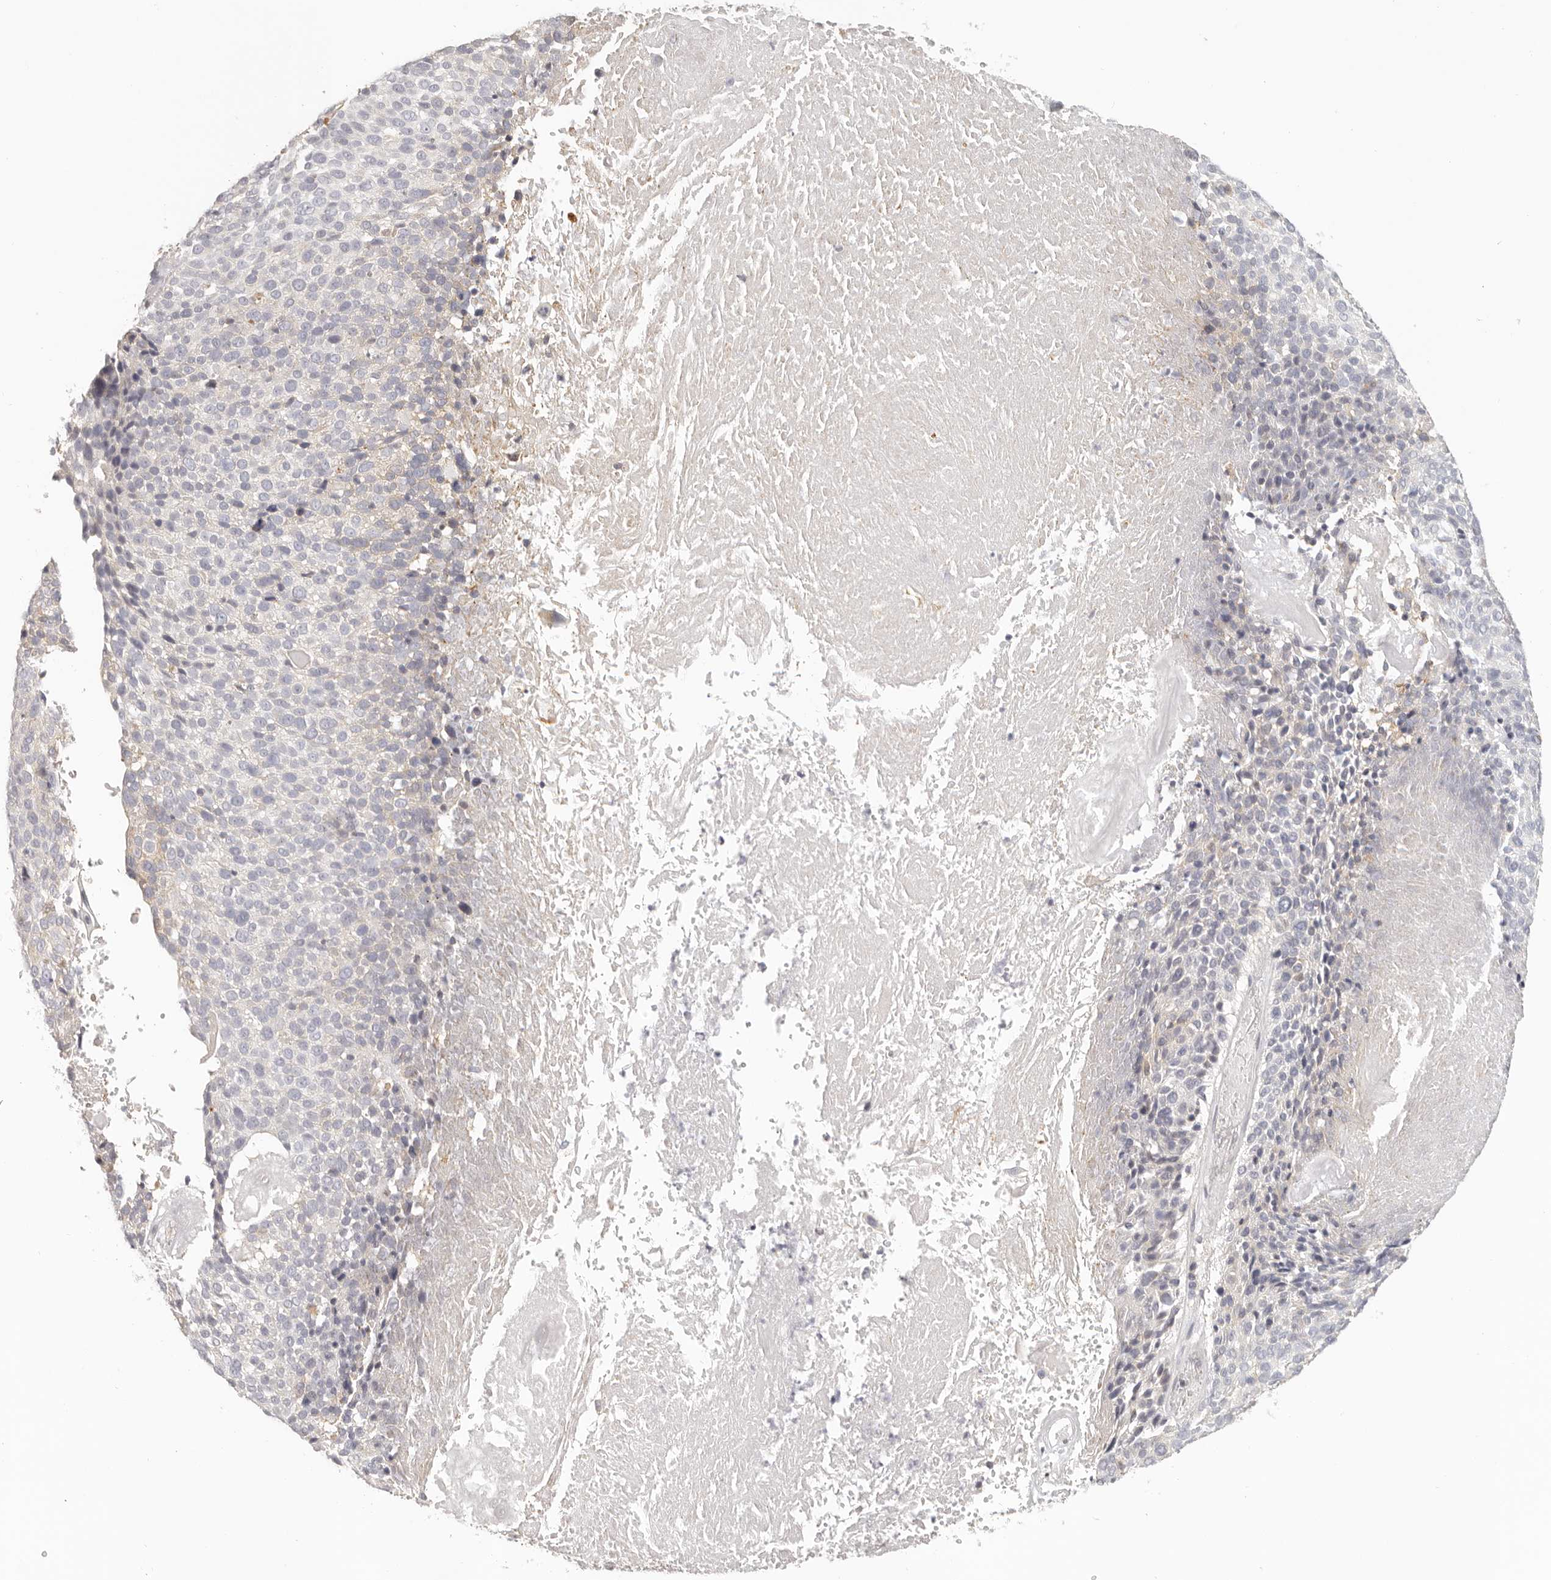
{"staining": {"intensity": "negative", "quantity": "none", "location": "none"}, "tissue": "cervical cancer", "cell_type": "Tumor cells", "image_type": "cancer", "snomed": [{"axis": "morphology", "description": "Squamous cell carcinoma, NOS"}, {"axis": "topography", "description": "Cervix"}], "caption": "Image shows no significant protein expression in tumor cells of cervical cancer. Brightfield microscopy of immunohistochemistry stained with DAB (brown) and hematoxylin (blue), captured at high magnification.", "gene": "ANXA9", "patient": {"sex": "female", "age": 74}}